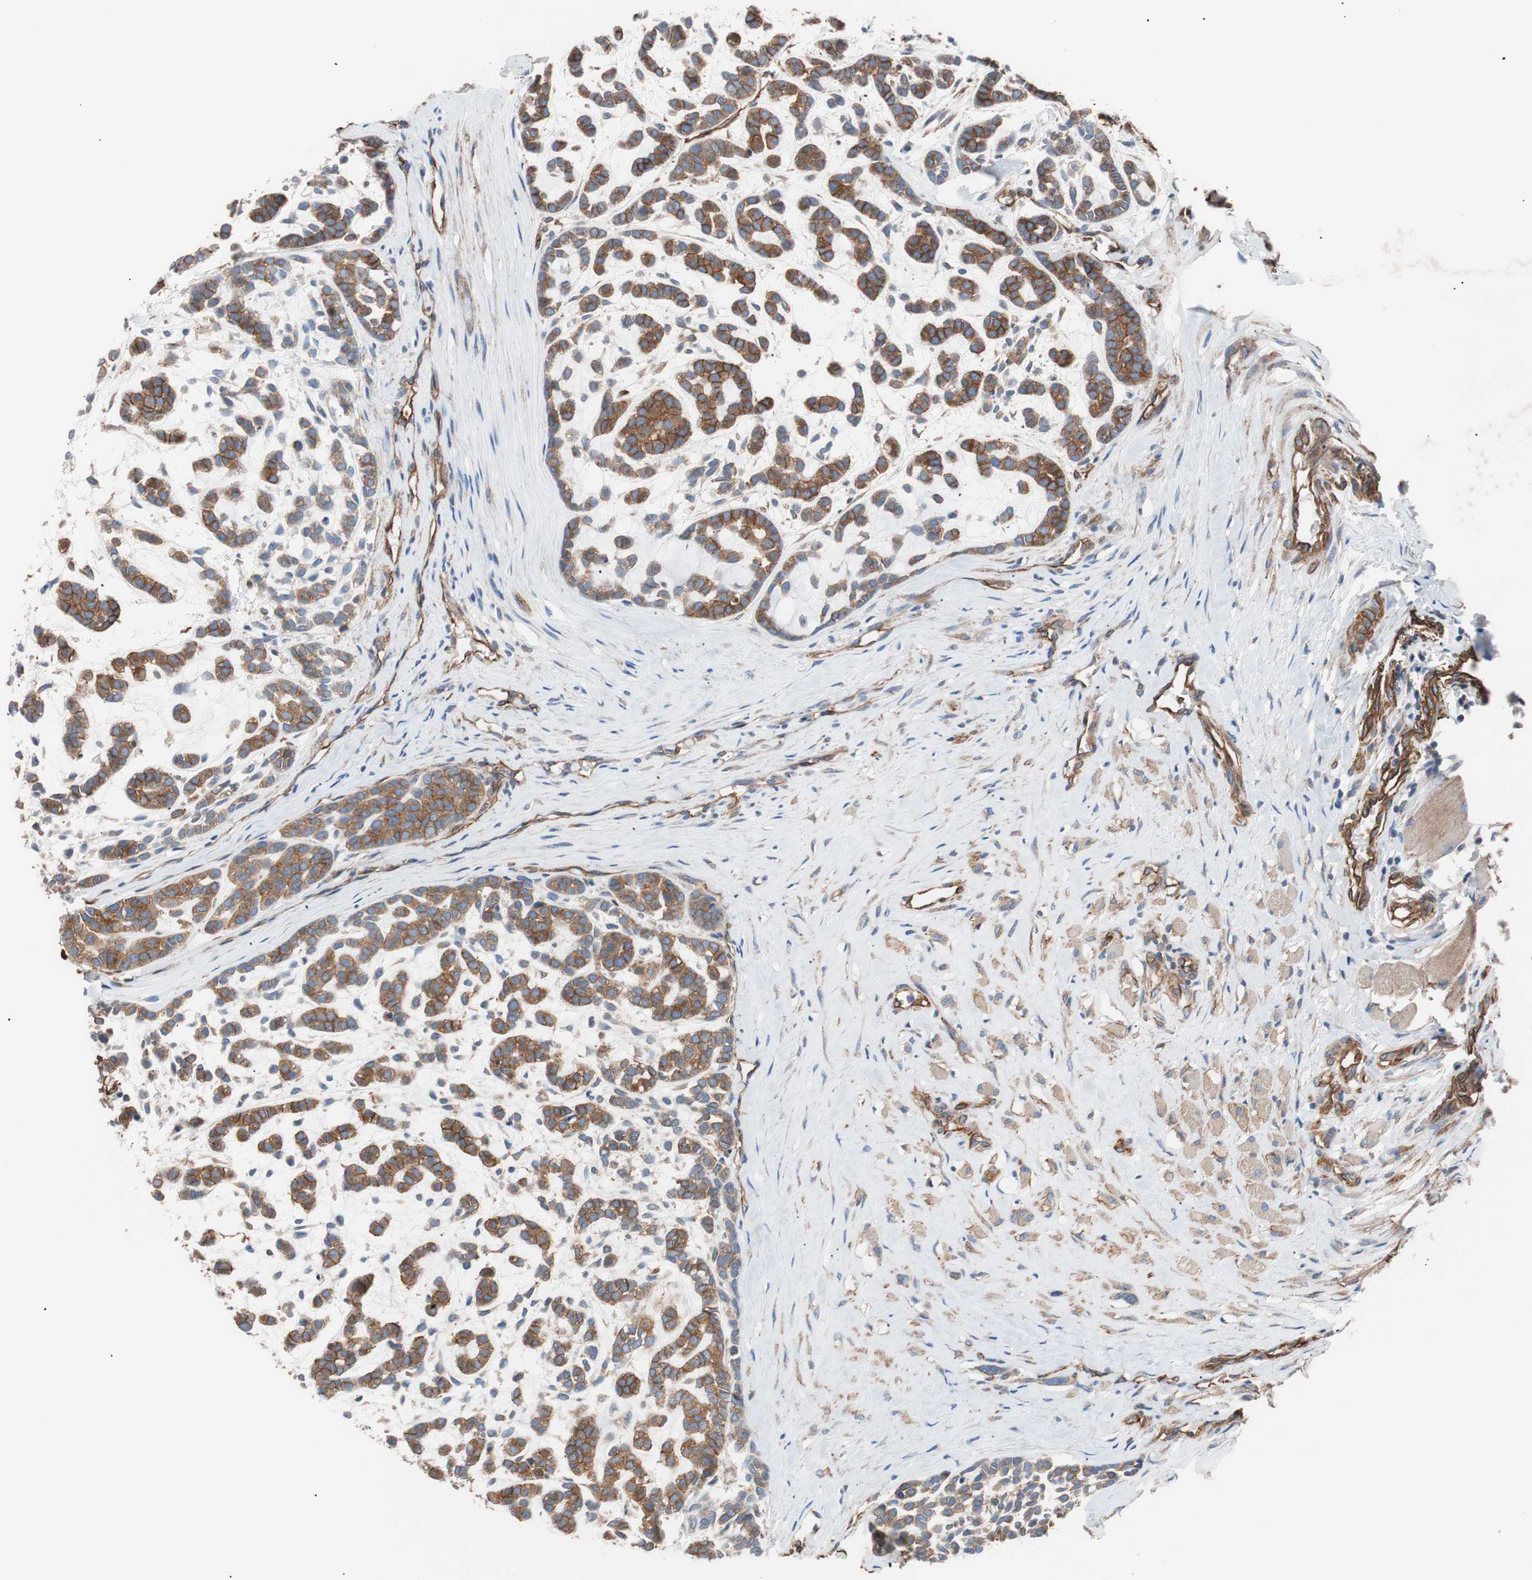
{"staining": {"intensity": "strong", "quantity": ">75%", "location": "cytoplasmic/membranous"}, "tissue": "head and neck cancer", "cell_type": "Tumor cells", "image_type": "cancer", "snomed": [{"axis": "morphology", "description": "Adenocarcinoma, NOS"}, {"axis": "morphology", "description": "Adenoma, NOS"}, {"axis": "topography", "description": "Head-Neck"}], "caption": "Tumor cells demonstrate strong cytoplasmic/membranous positivity in about >75% of cells in head and neck adenoma. The staining is performed using DAB brown chromogen to label protein expression. The nuclei are counter-stained blue using hematoxylin.", "gene": "SPINT1", "patient": {"sex": "female", "age": 55}}